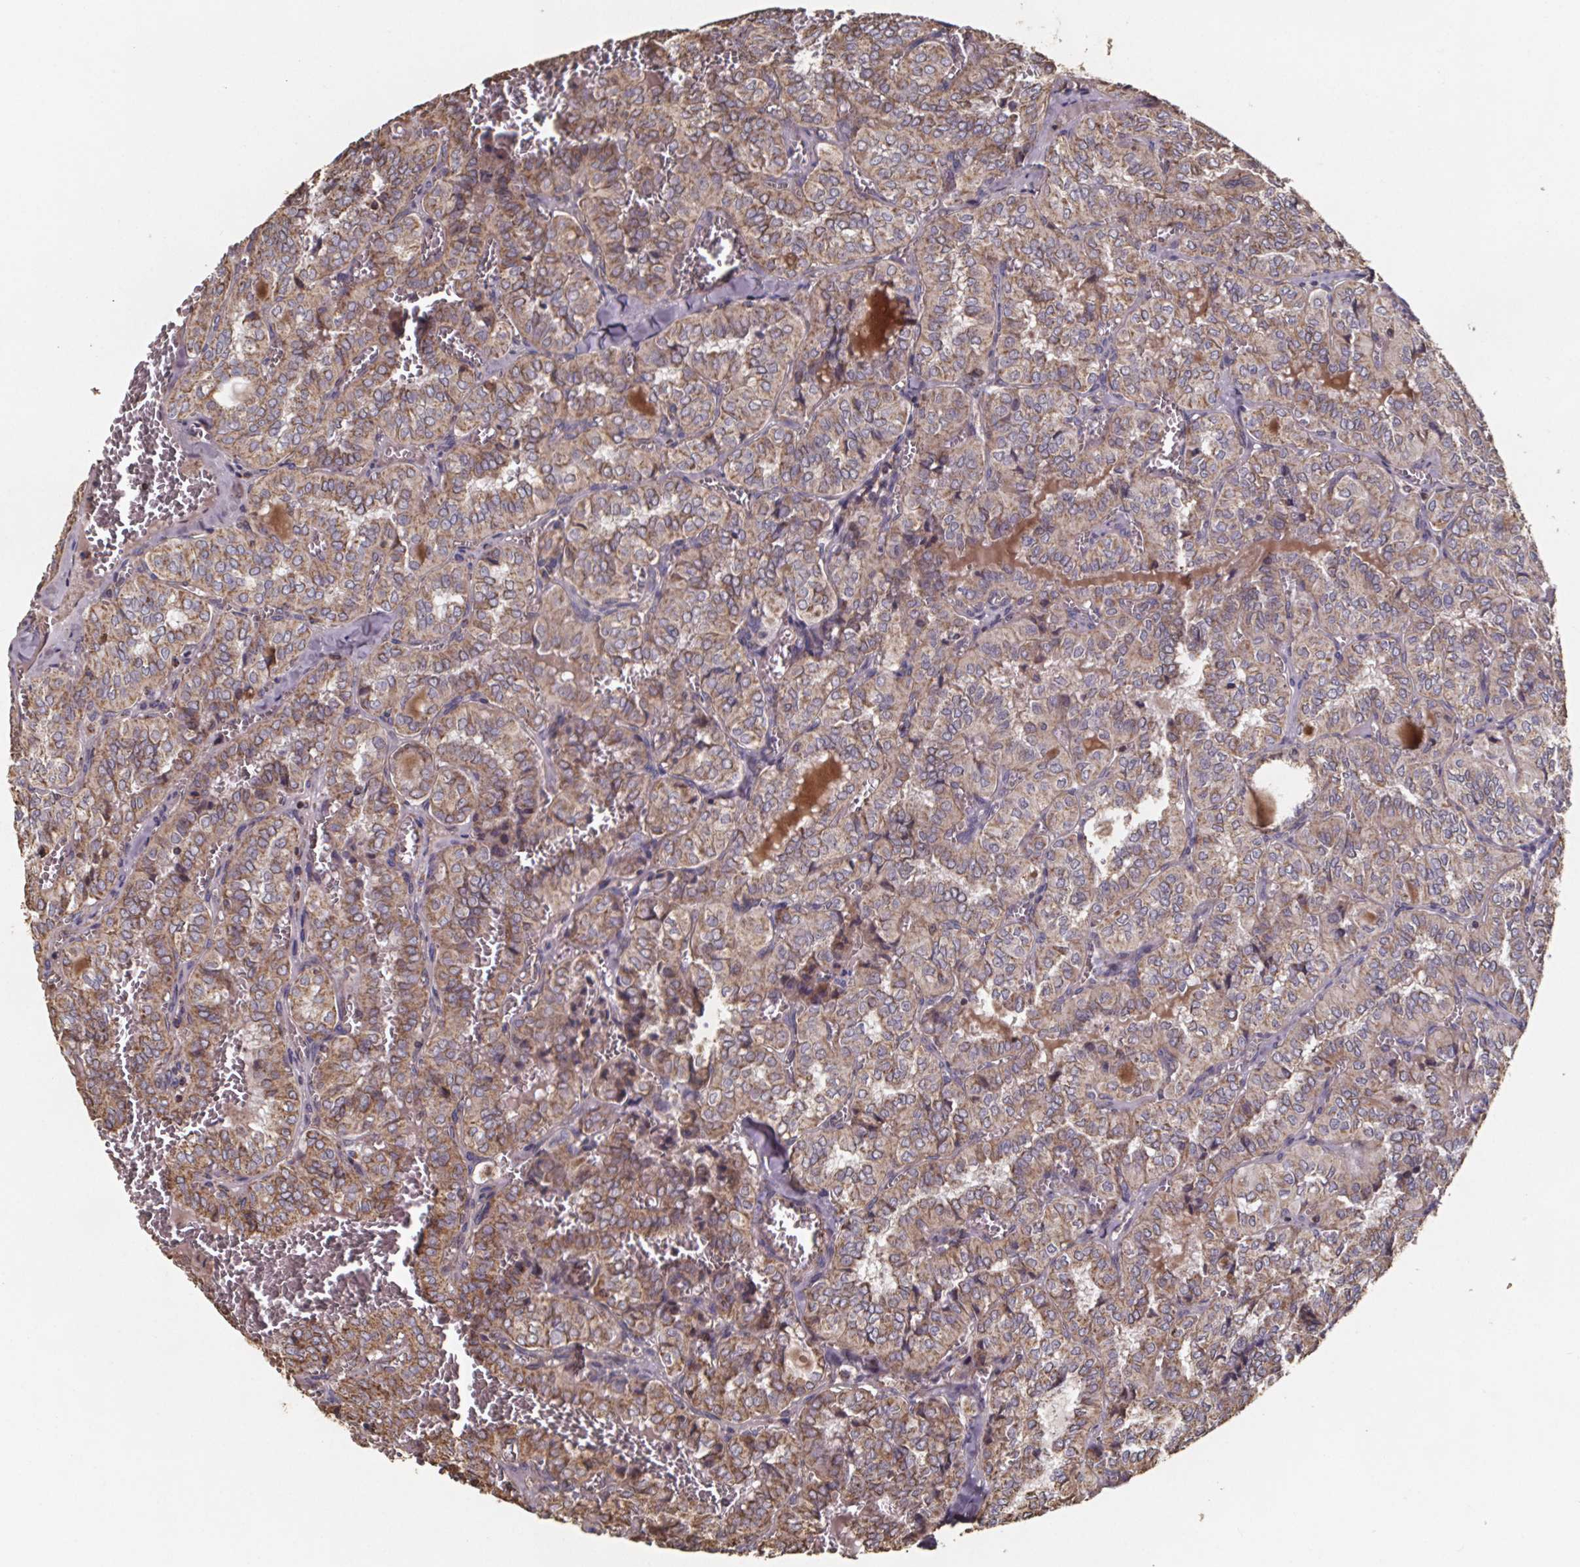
{"staining": {"intensity": "weak", "quantity": ">75%", "location": "cytoplasmic/membranous"}, "tissue": "thyroid cancer", "cell_type": "Tumor cells", "image_type": "cancer", "snomed": [{"axis": "morphology", "description": "Papillary adenocarcinoma, NOS"}, {"axis": "topography", "description": "Thyroid gland"}], "caption": "Immunohistochemical staining of thyroid papillary adenocarcinoma displays low levels of weak cytoplasmic/membranous protein staining in about >75% of tumor cells. The staining is performed using DAB (3,3'-diaminobenzidine) brown chromogen to label protein expression. The nuclei are counter-stained blue using hematoxylin.", "gene": "SLC35D2", "patient": {"sex": "female", "age": 41}}